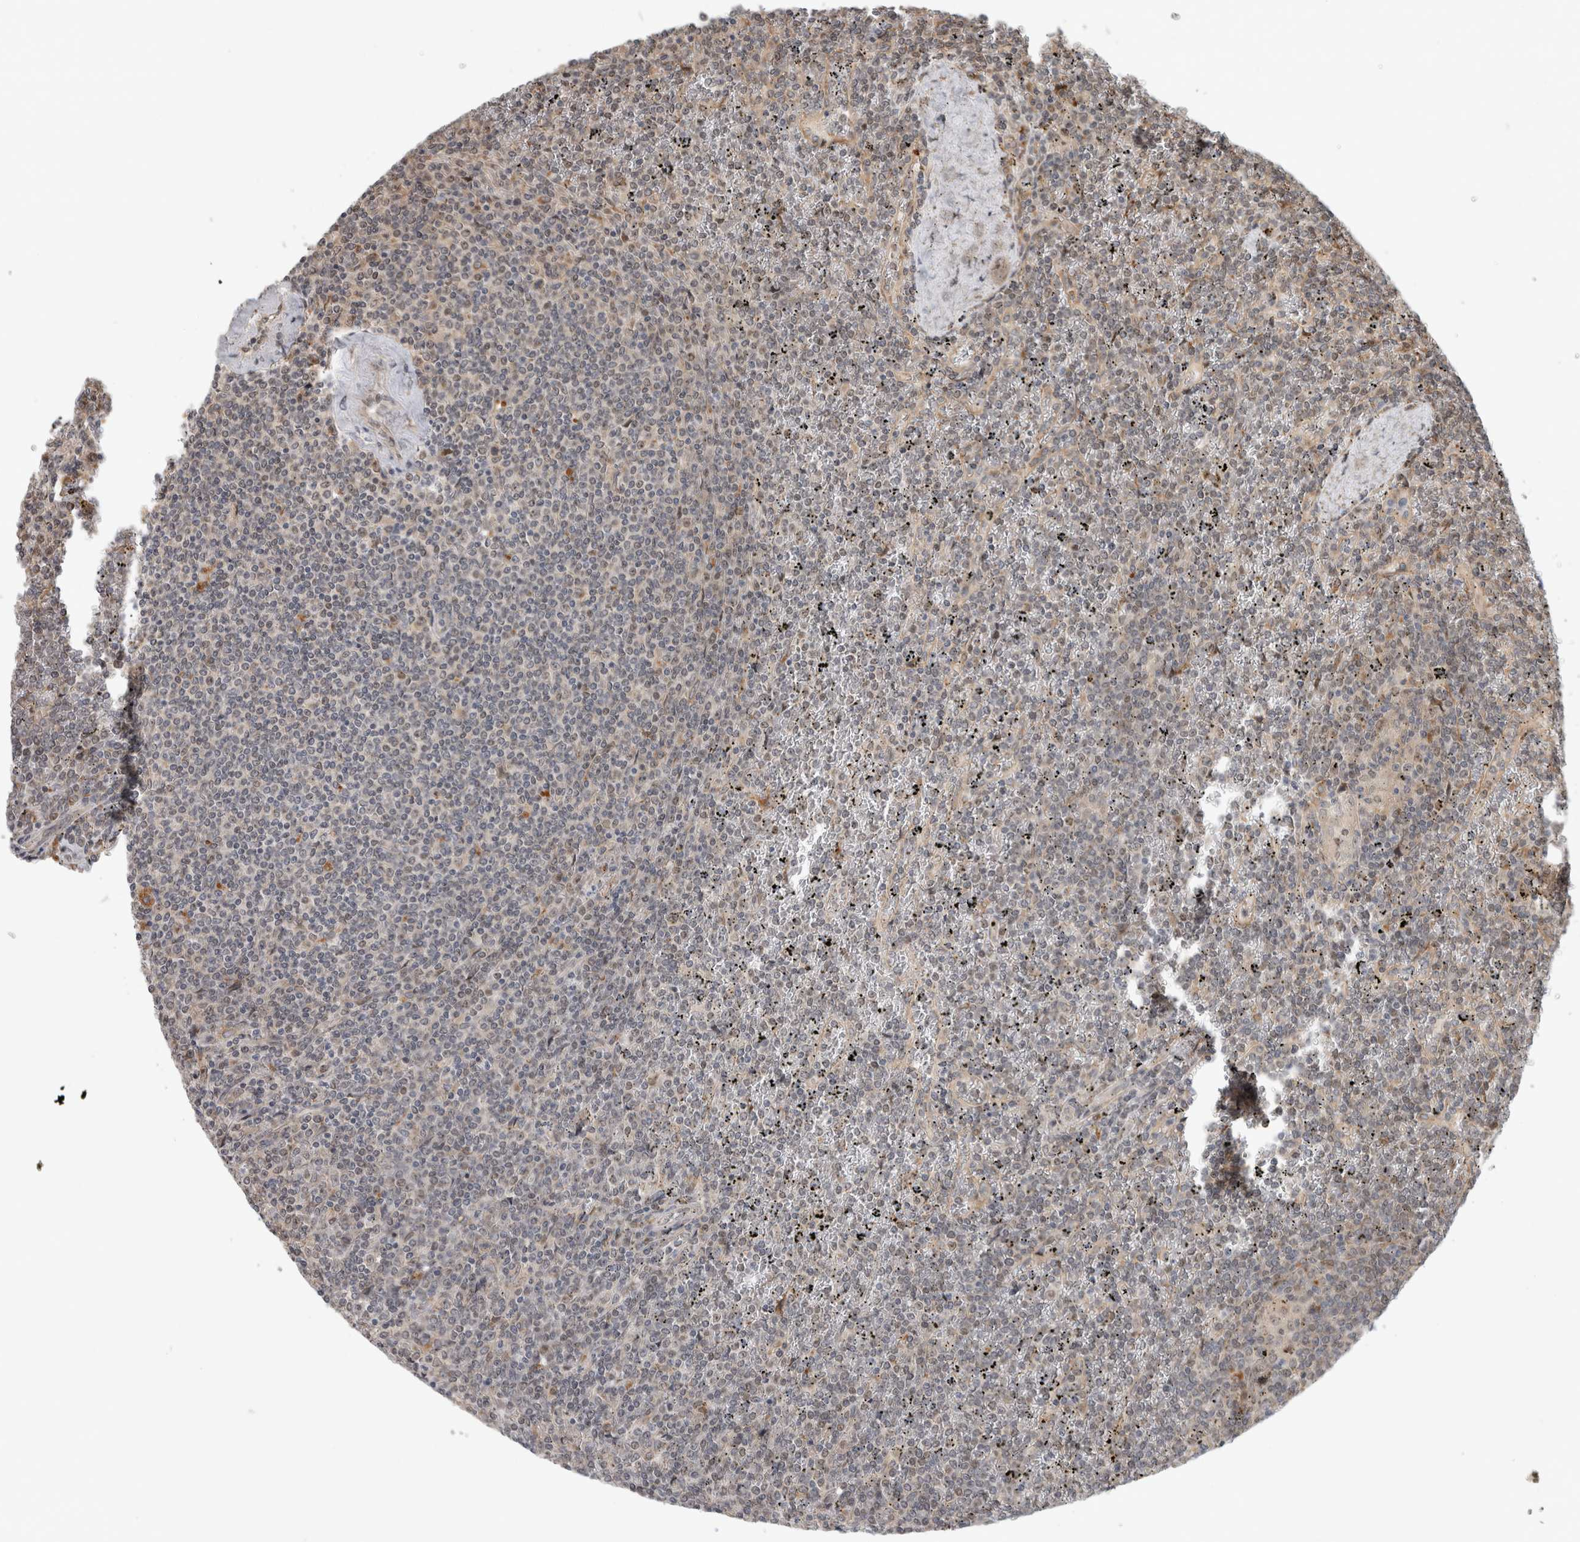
{"staining": {"intensity": "weak", "quantity": "<25%", "location": "nuclear"}, "tissue": "lymphoma", "cell_type": "Tumor cells", "image_type": "cancer", "snomed": [{"axis": "morphology", "description": "Malignant lymphoma, non-Hodgkin's type, Low grade"}, {"axis": "topography", "description": "Spleen"}], "caption": "Immunohistochemical staining of human malignant lymphoma, non-Hodgkin's type (low-grade) displays no significant staining in tumor cells.", "gene": "NAB2", "patient": {"sex": "female", "age": 19}}